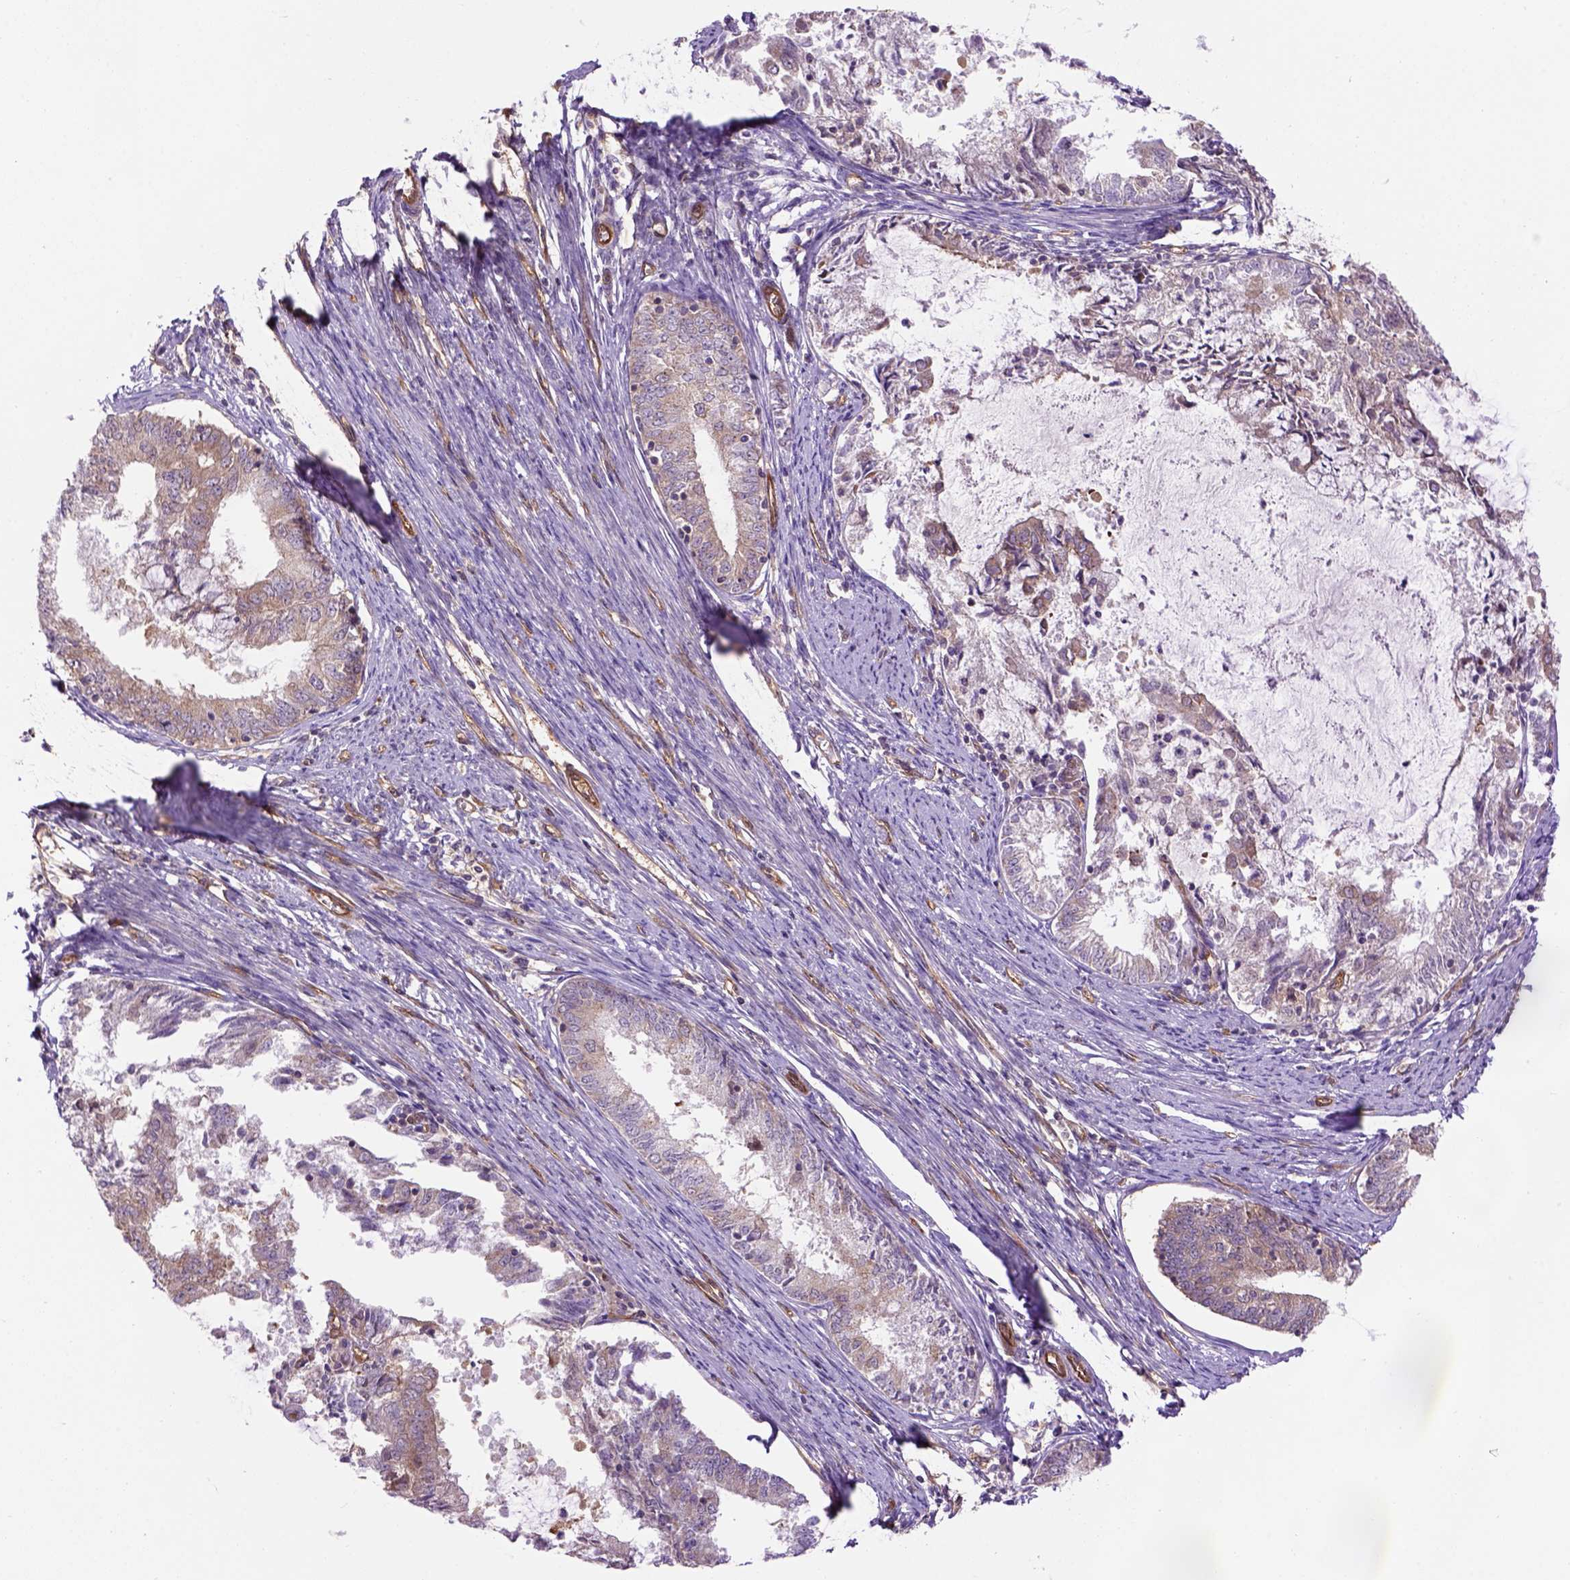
{"staining": {"intensity": "weak", "quantity": "<25%", "location": "cytoplasmic/membranous"}, "tissue": "endometrial cancer", "cell_type": "Tumor cells", "image_type": "cancer", "snomed": [{"axis": "morphology", "description": "Adenocarcinoma, NOS"}, {"axis": "topography", "description": "Endometrium"}], "caption": "DAB (3,3'-diaminobenzidine) immunohistochemical staining of human endometrial cancer (adenocarcinoma) displays no significant expression in tumor cells. The staining was performed using DAB (3,3'-diaminobenzidine) to visualize the protein expression in brown, while the nuclei were stained in blue with hematoxylin (Magnification: 20x).", "gene": "CASKIN2", "patient": {"sex": "female", "age": 57}}